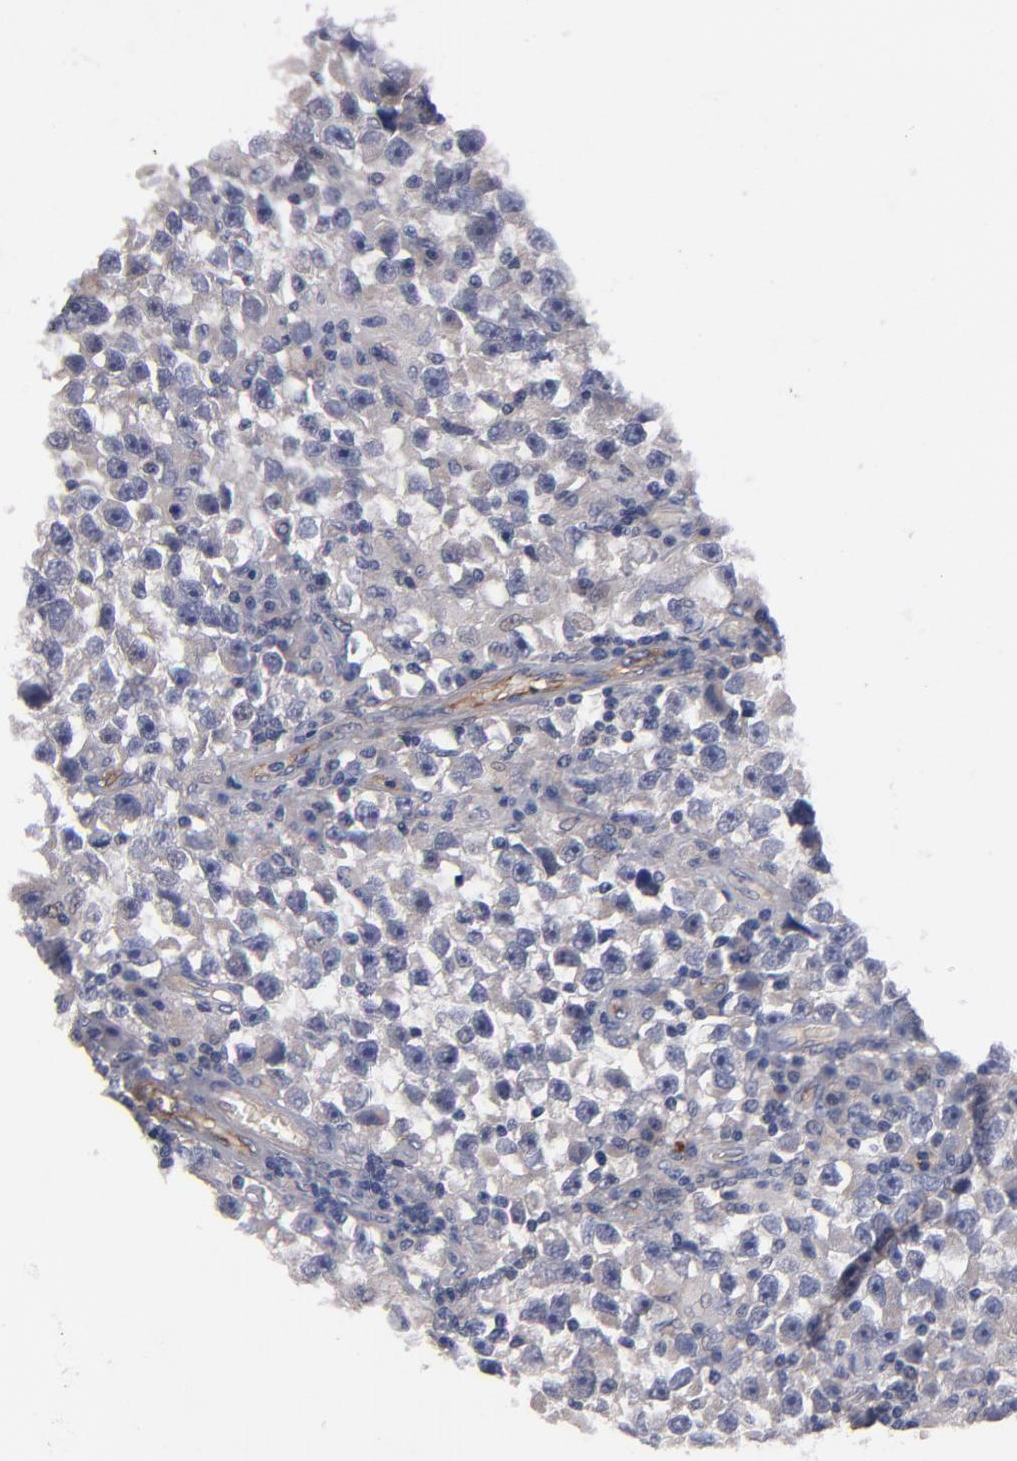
{"staining": {"intensity": "negative", "quantity": "none", "location": "none"}, "tissue": "testis cancer", "cell_type": "Tumor cells", "image_type": "cancer", "snomed": [{"axis": "morphology", "description": "Seminoma, NOS"}, {"axis": "topography", "description": "Testis"}], "caption": "The immunohistochemistry (IHC) micrograph has no significant expression in tumor cells of testis cancer (seminoma) tissue.", "gene": "PLSCR4", "patient": {"sex": "male", "age": 33}}